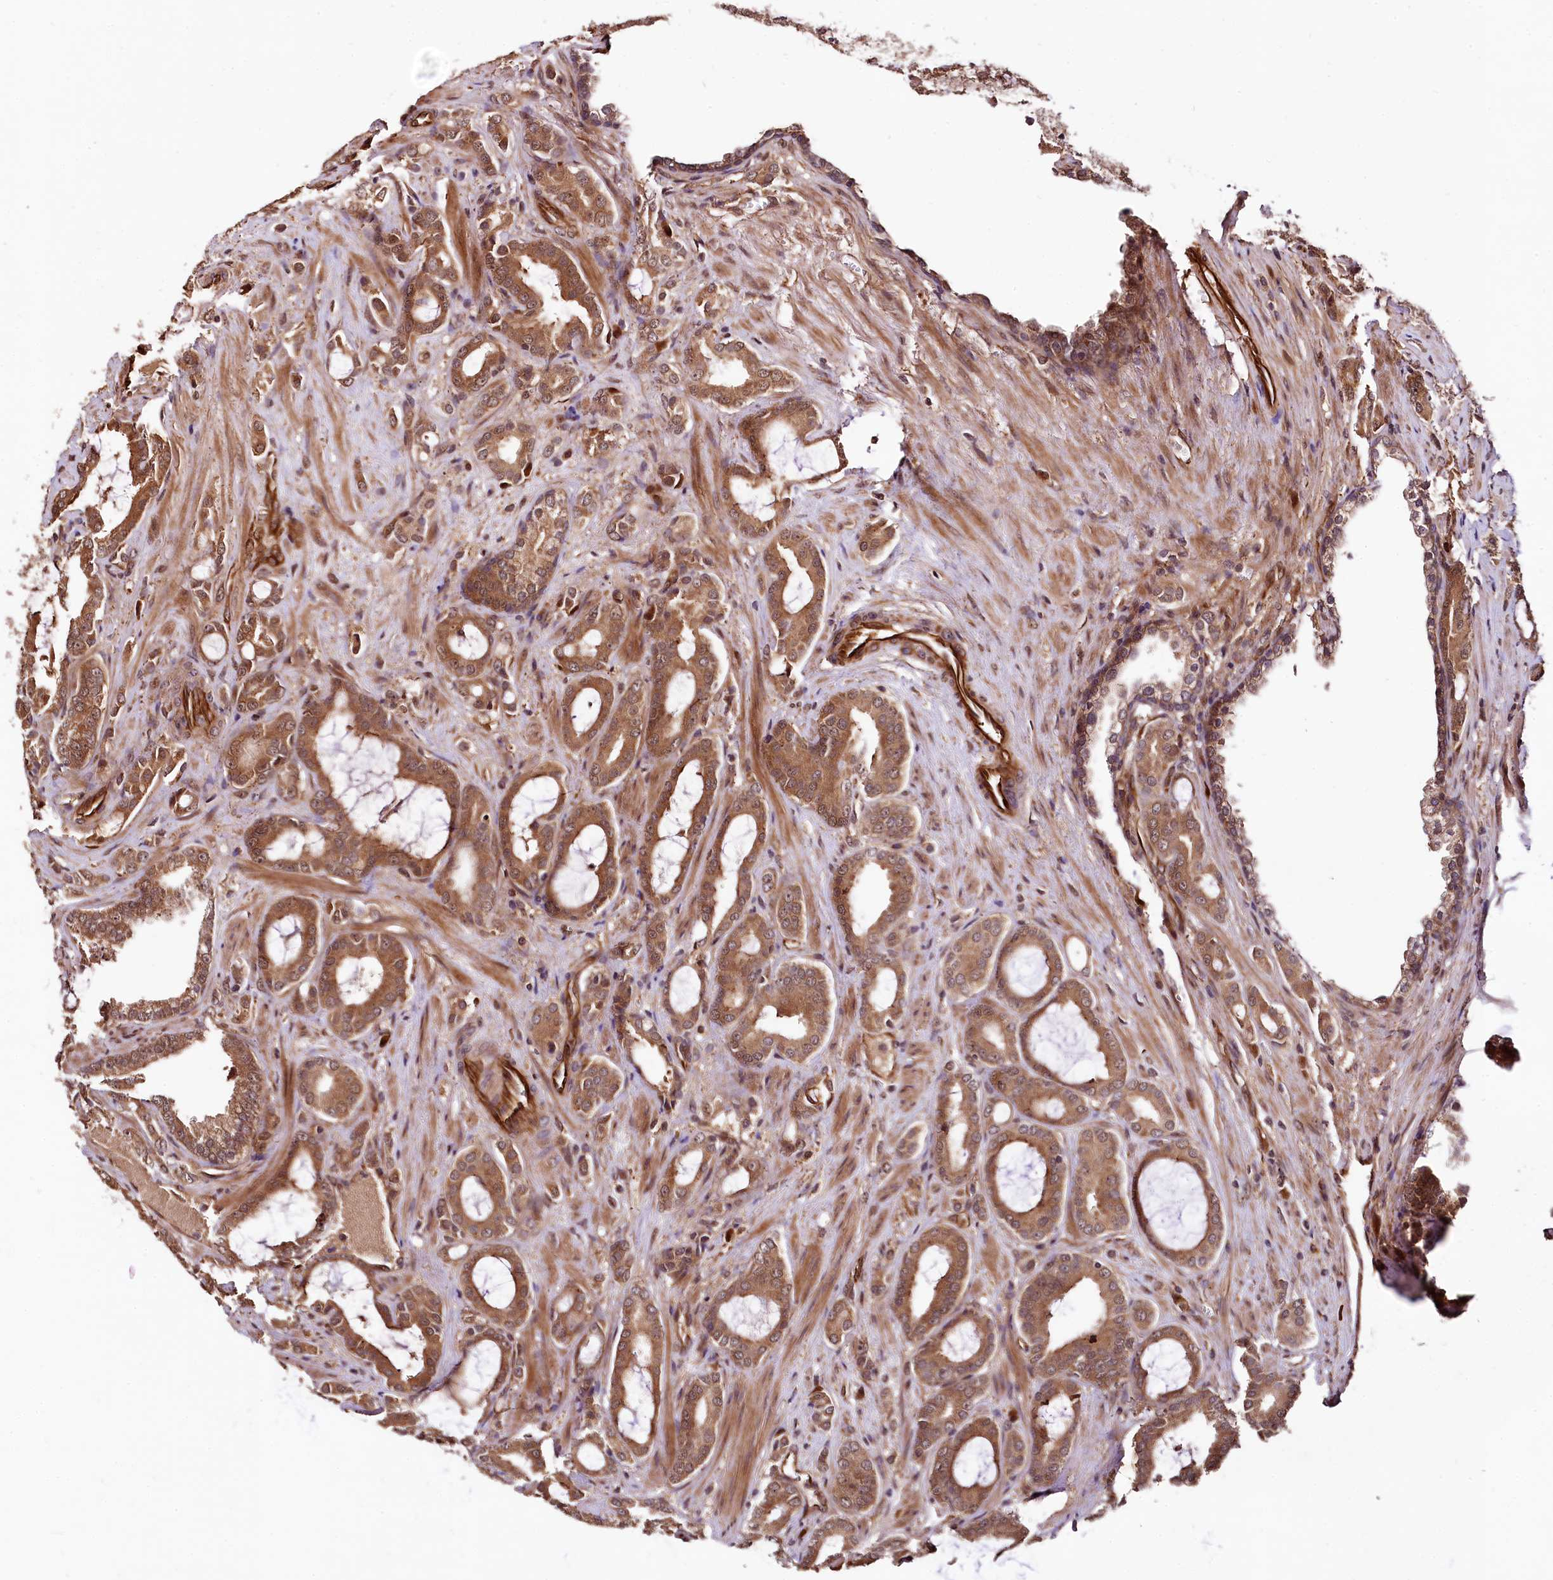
{"staining": {"intensity": "moderate", "quantity": ">75%", "location": "cytoplasmic/membranous"}, "tissue": "prostate cancer", "cell_type": "Tumor cells", "image_type": "cancer", "snomed": [{"axis": "morphology", "description": "Adenocarcinoma, High grade"}, {"axis": "topography", "description": "Prostate"}], "caption": "Immunohistochemical staining of high-grade adenocarcinoma (prostate) displays moderate cytoplasmic/membranous protein positivity in about >75% of tumor cells. Using DAB (brown) and hematoxylin (blue) stains, captured at high magnification using brightfield microscopy.", "gene": "TBCEL", "patient": {"sex": "male", "age": 72}}